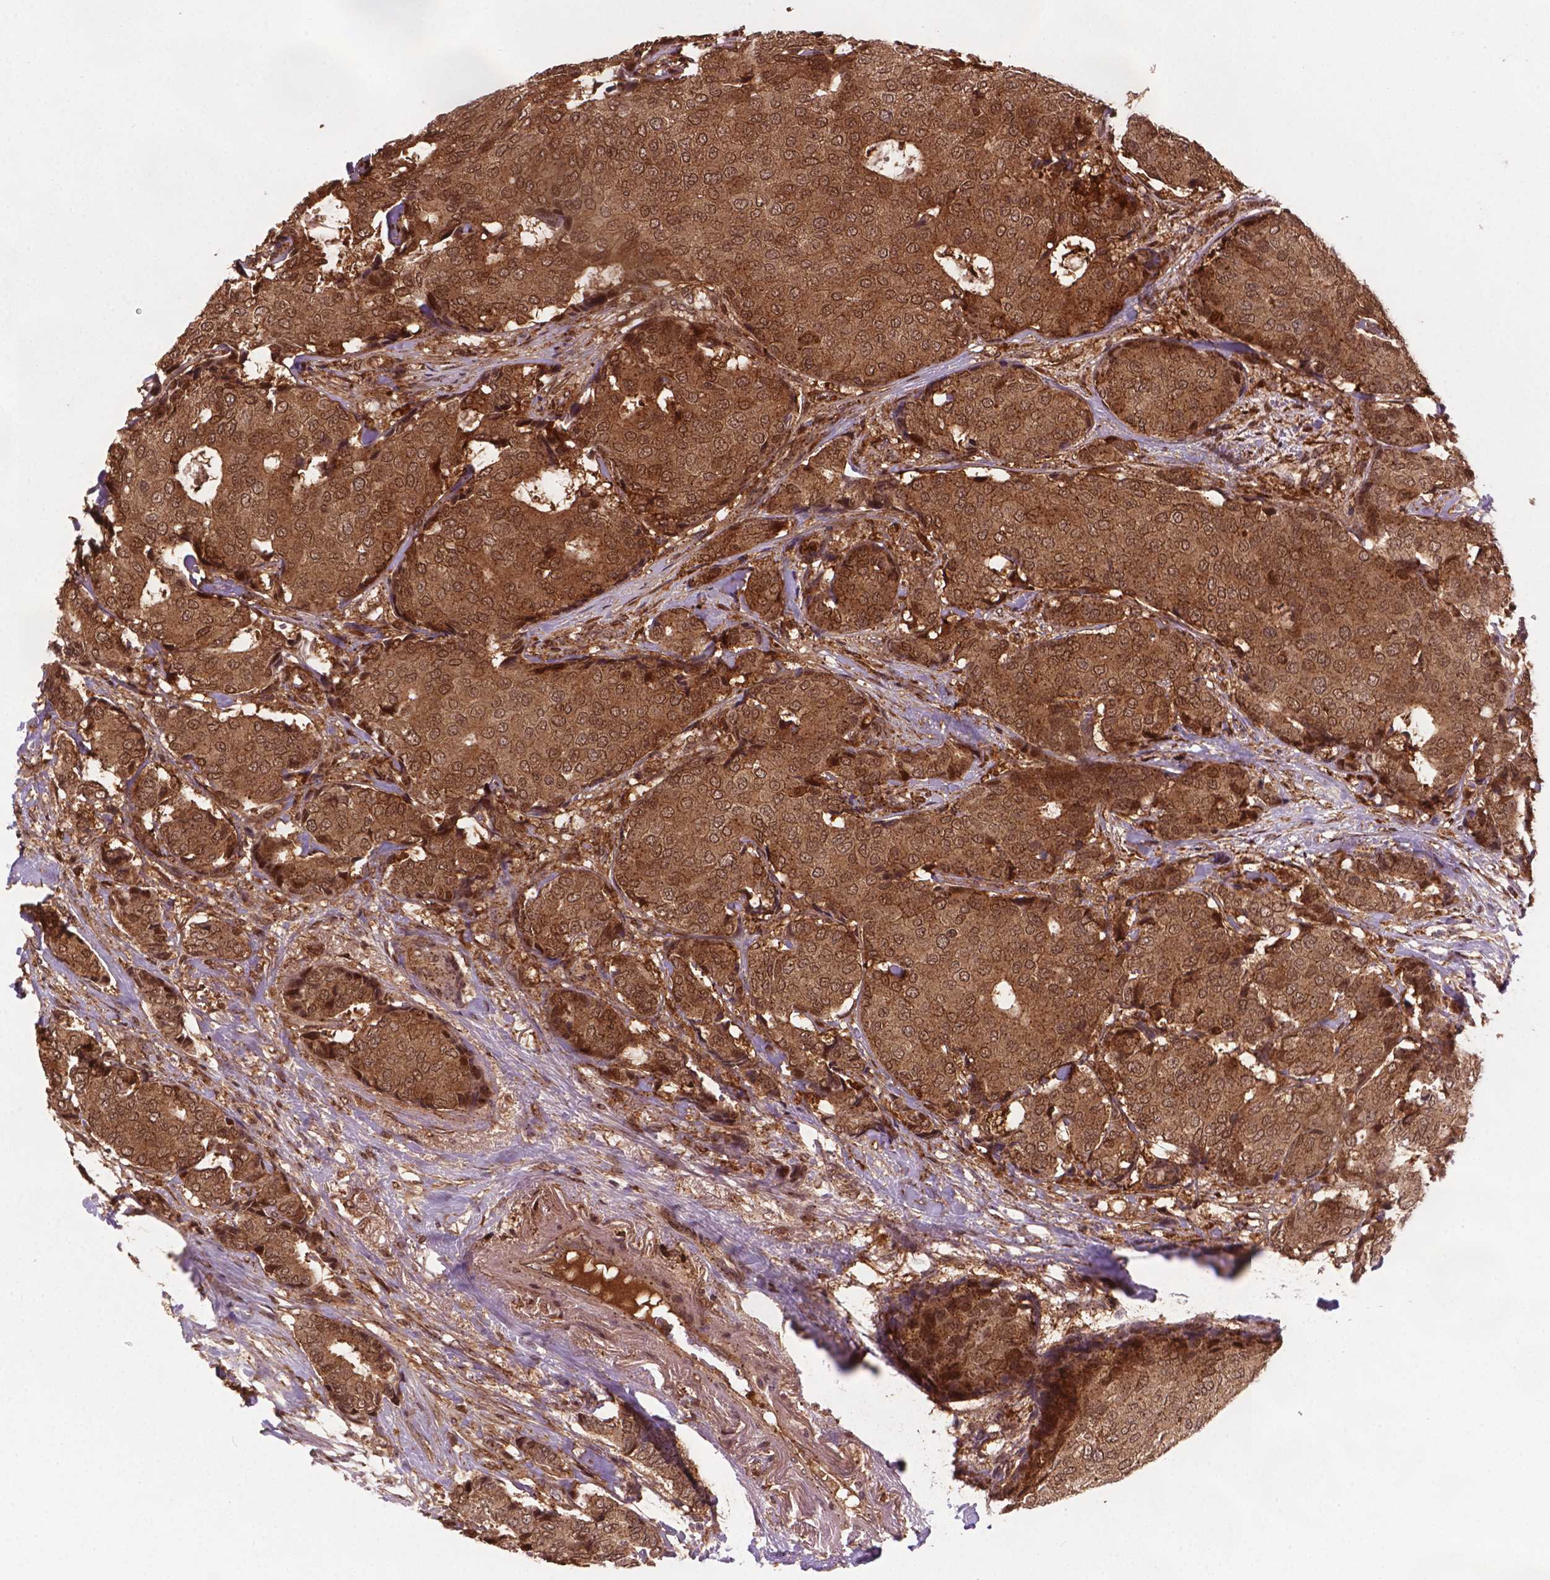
{"staining": {"intensity": "moderate", "quantity": ">75%", "location": "cytoplasmic/membranous,nuclear"}, "tissue": "breast cancer", "cell_type": "Tumor cells", "image_type": "cancer", "snomed": [{"axis": "morphology", "description": "Duct carcinoma"}, {"axis": "topography", "description": "Breast"}], "caption": "Breast cancer (infiltrating ductal carcinoma) tissue exhibits moderate cytoplasmic/membranous and nuclear expression in about >75% of tumor cells", "gene": "PLIN3", "patient": {"sex": "female", "age": 75}}